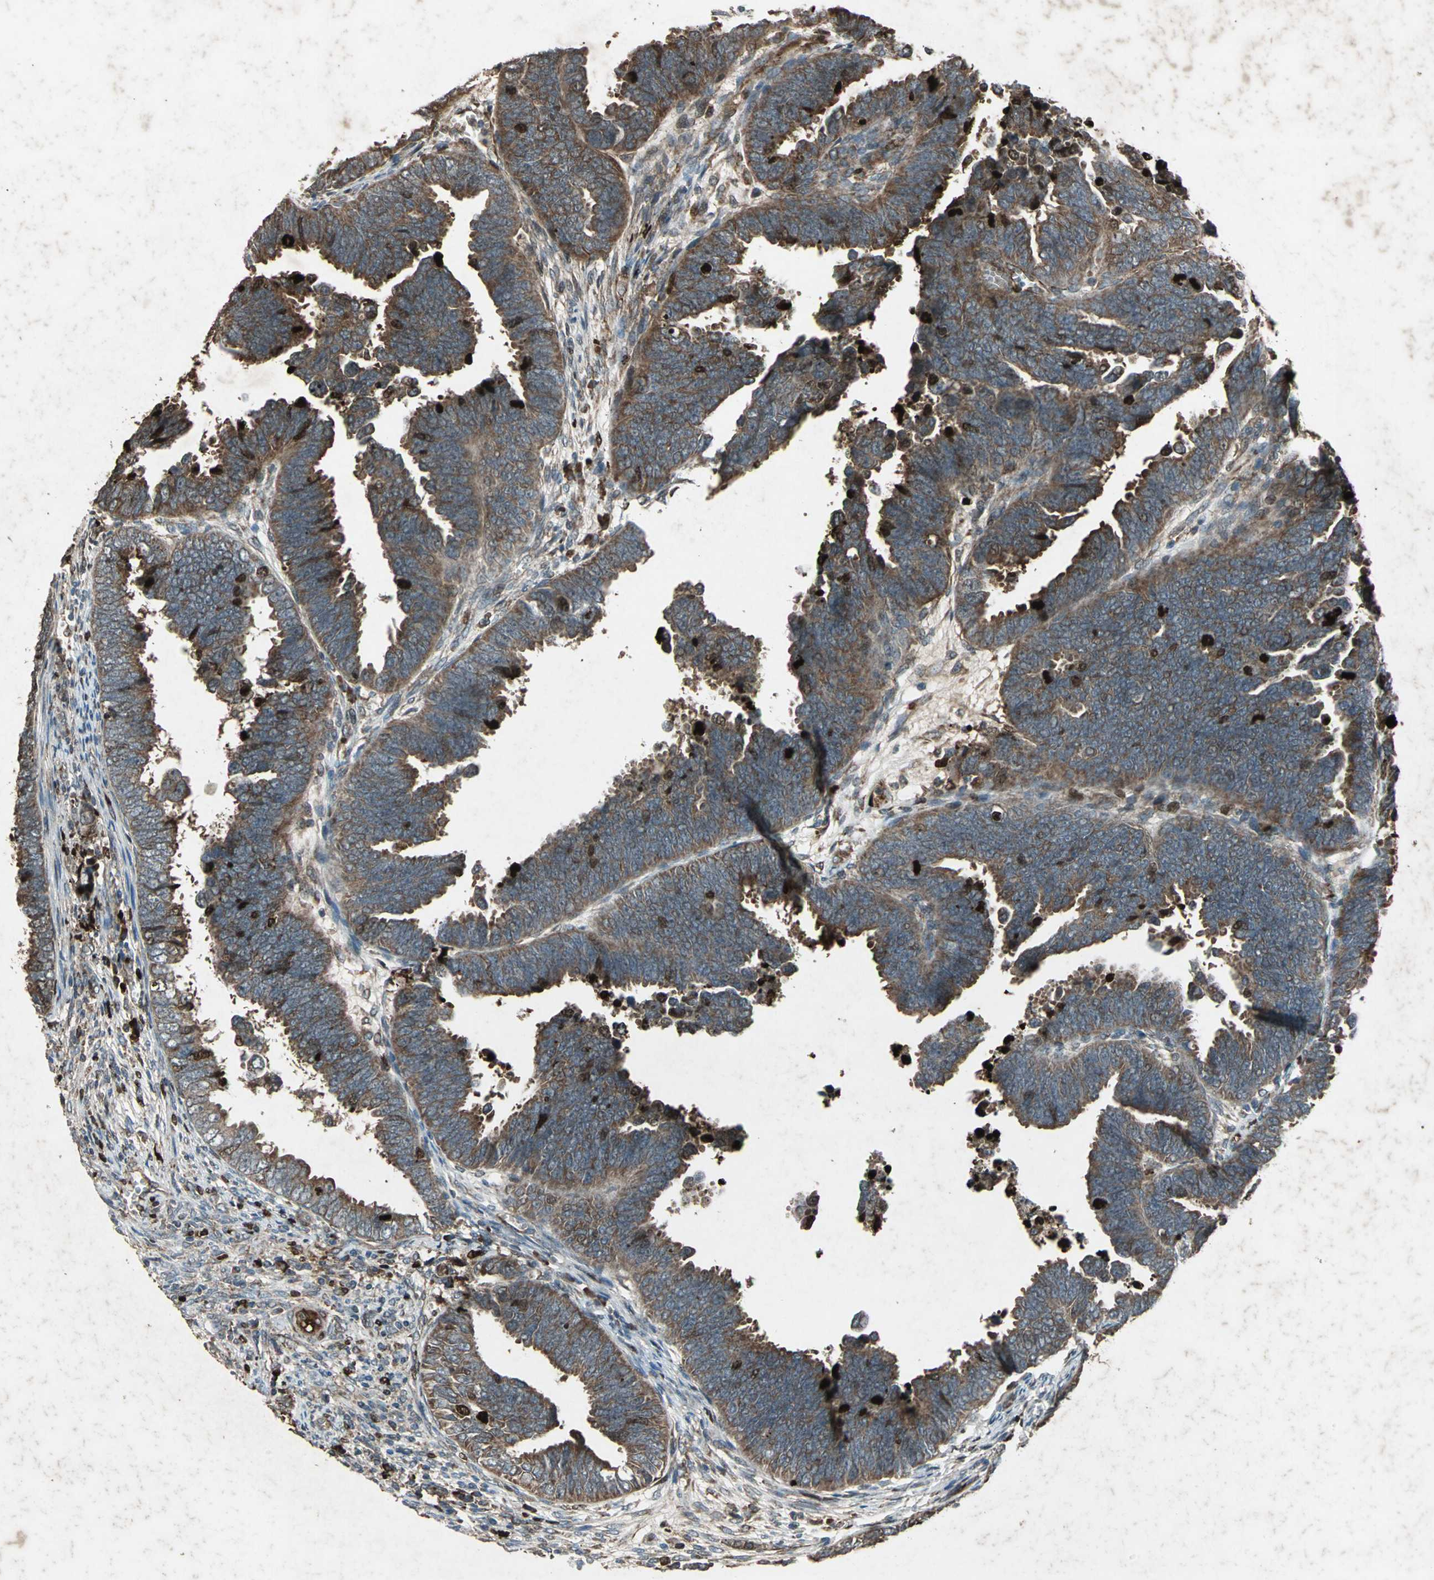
{"staining": {"intensity": "strong", "quantity": ">75%", "location": "cytoplasmic/membranous"}, "tissue": "endometrial cancer", "cell_type": "Tumor cells", "image_type": "cancer", "snomed": [{"axis": "morphology", "description": "Adenocarcinoma, NOS"}, {"axis": "topography", "description": "Endometrium"}], "caption": "Immunohistochemistry (DAB) staining of endometrial cancer (adenocarcinoma) reveals strong cytoplasmic/membranous protein staining in approximately >75% of tumor cells. (DAB (3,3'-diaminobenzidine) IHC, brown staining for protein, blue staining for nuclei).", "gene": "SEPTIN4", "patient": {"sex": "female", "age": 75}}